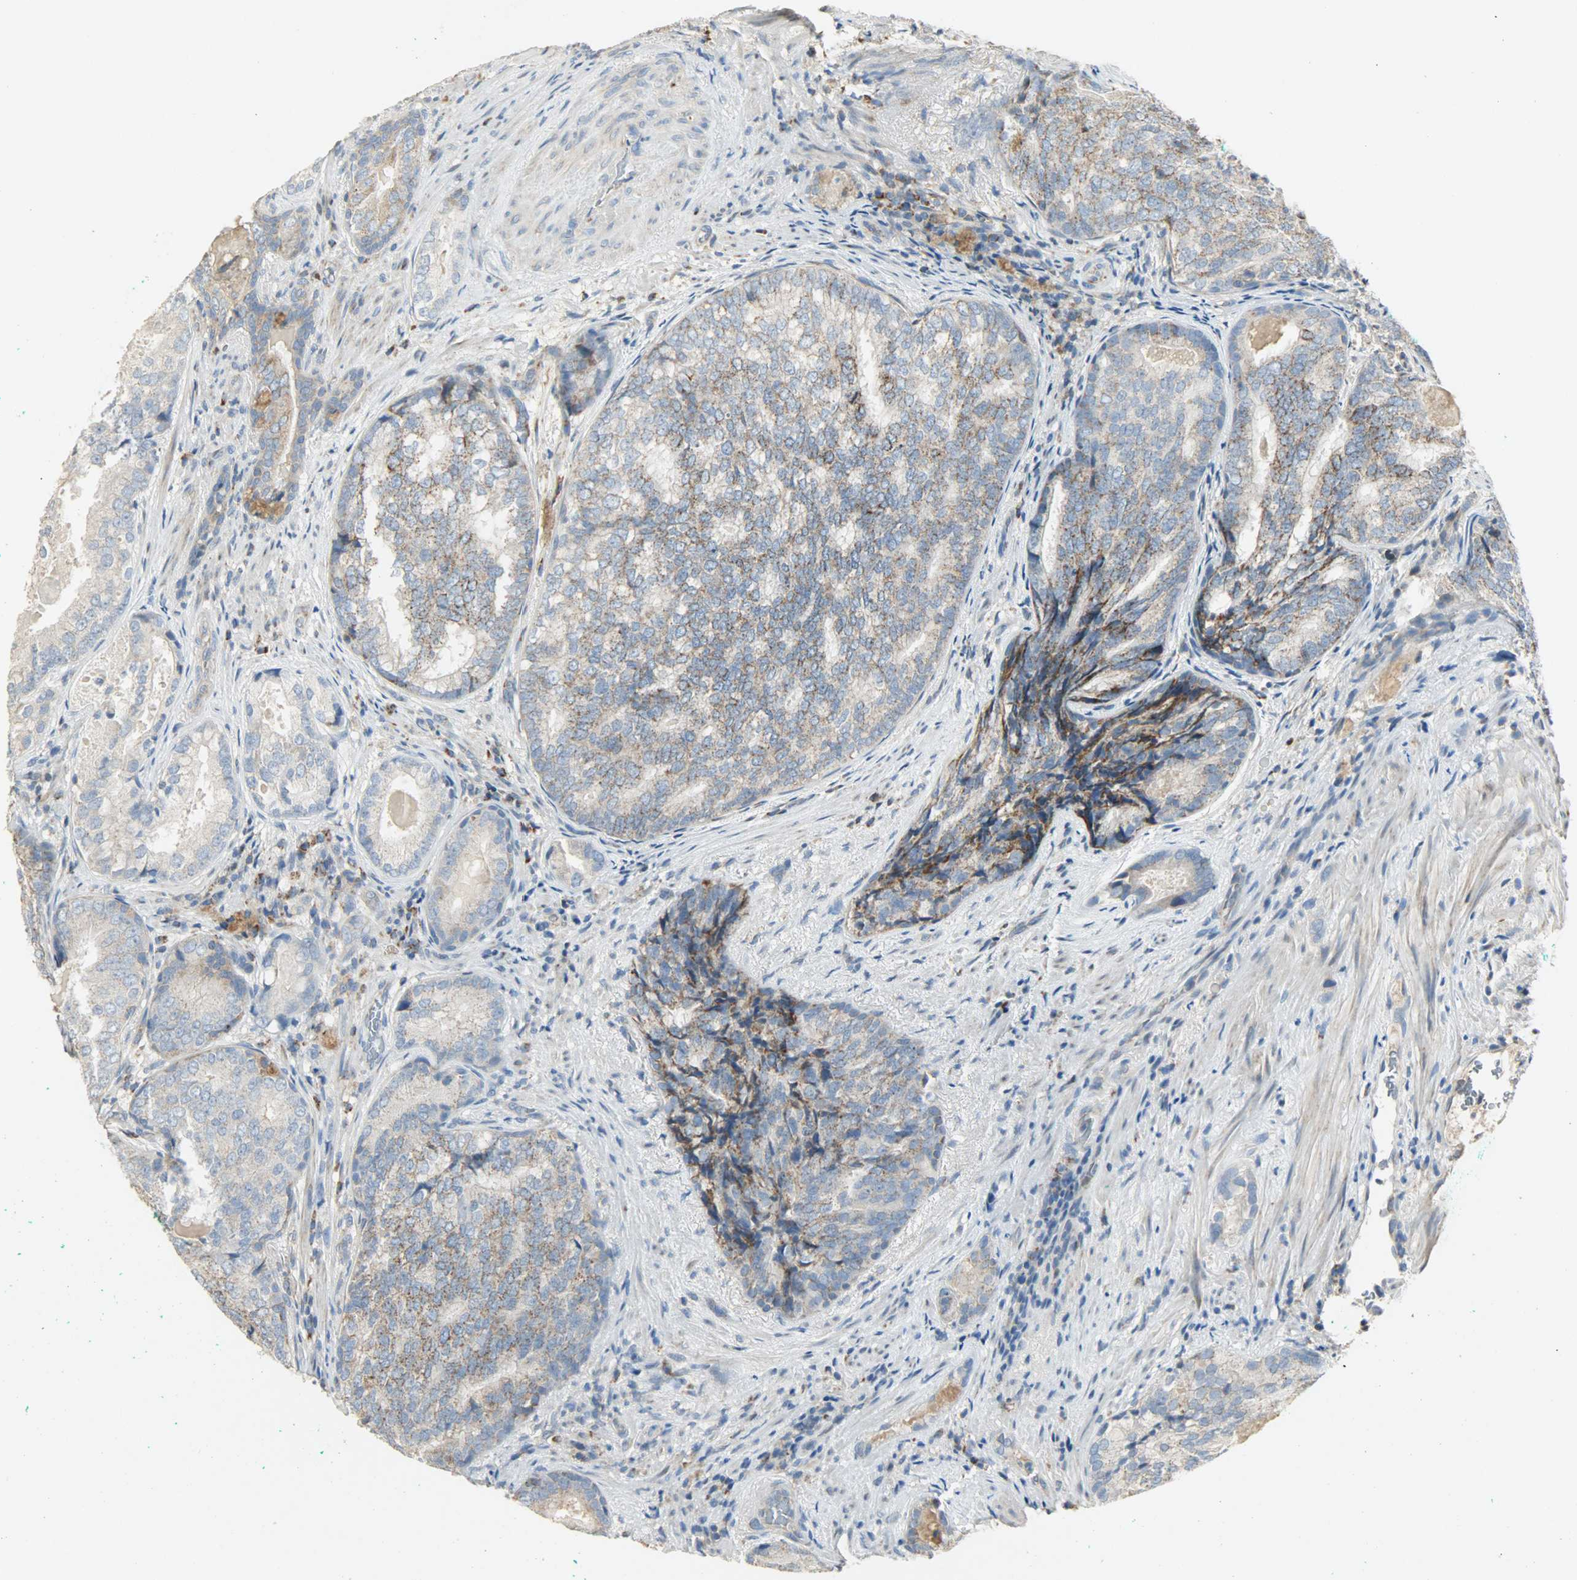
{"staining": {"intensity": "weak", "quantity": ">75%", "location": "cytoplasmic/membranous"}, "tissue": "prostate cancer", "cell_type": "Tumor cells", "image_type": "cancer", "snomed": [{"axis": "morphology", "description": "Adenocarcinoma, High grade"}, {"axis": "topography", "description": "Prostate"}], "caption": "Immunohistochemistry histopathology image of prostate cancer (adenocarcinoma (high-grade)) stained for a protein (brown), which exhibits low levels of weak cytoplasmic/membranous expression in about >75% of tumor cells.", "gene": "NNT", "patient": {"sex": "male", "age": 66}}